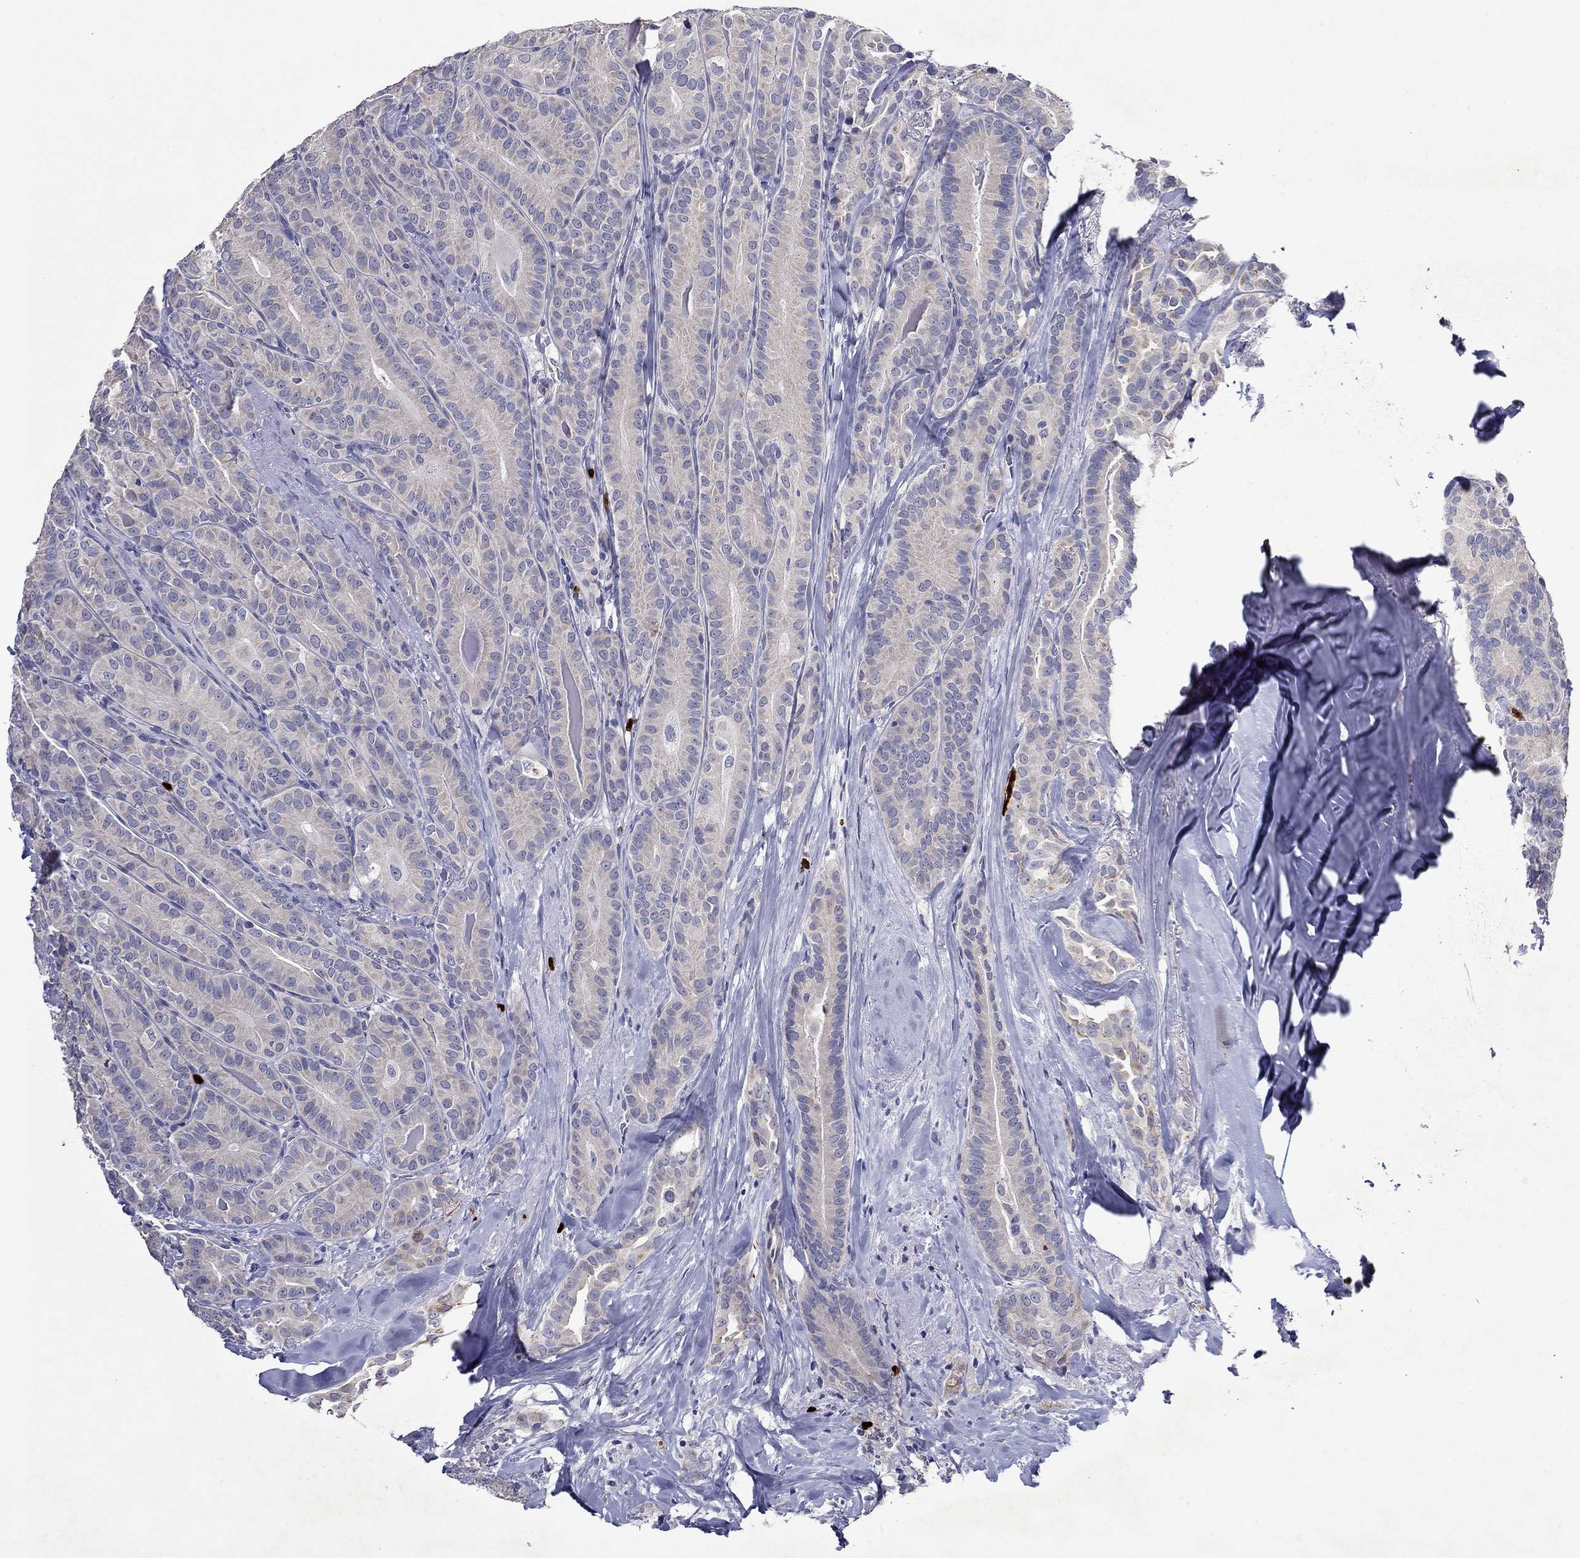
{"staining": {"intensity": "moderate", "quantity": "<25%", "location": "cytoplasmic/membranous"}, "tissue": "thyroid cancer", "cell_type": "Tumor cells", "image_type": "cancer", "snomed": [{"axis": "morphology", "description": "Papillary adenocarcinoma, NOS"}, {"axis": "topography", "description": "Thyroid gland"}], "caption": "An image of thyroid cancer stained for a protein demonstrates moderate cytoplasmic/membranous brown staining in tumor cells.", "gene": "IRF5", "patient": {"sex": "male", "age": 61}}